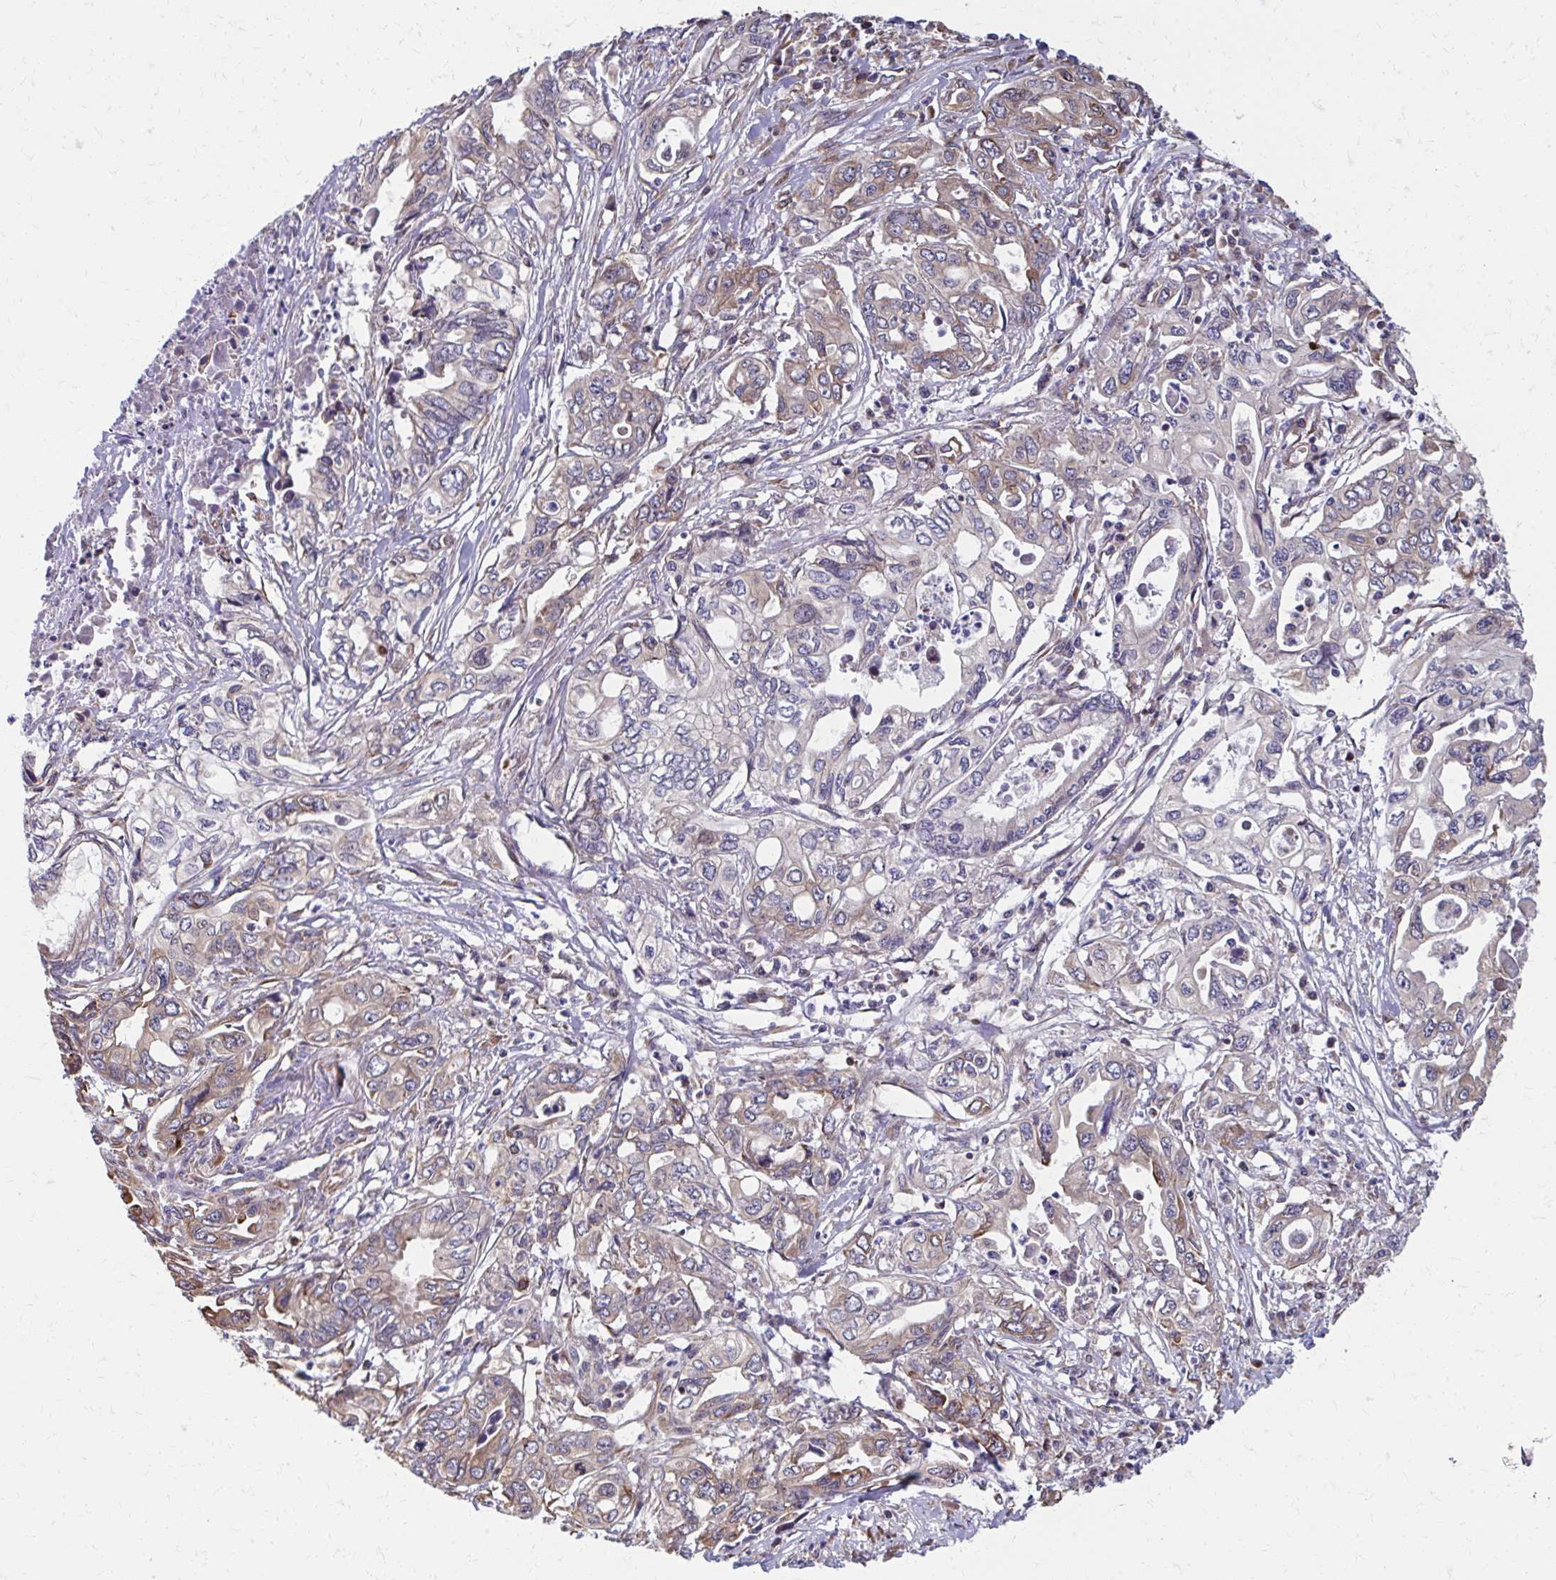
{"staining": {"intensity": "weak", "quantity": "25%-75%", "location": "cytoplasmic/membranous"}, "tissue": "pancreatic cancer", "cell_type": "Tumor cells", "image_type": "cancer", "snomed": [{"axis": "morphology", "description": "Adenocarcinoma, NOS"}, {"axis": "topography", "description": "Pancreas"}], "caption": "Immunohistochemistry micrograph of adenocarcinoma (pancreatic) stained for a protein (brown), which displays low levels of weak cytoplasmic/membranous expression in about 25%-75% of tumor cells.", "gene": "ZNF778", "patient": {"sex": "male", "age": 68}}